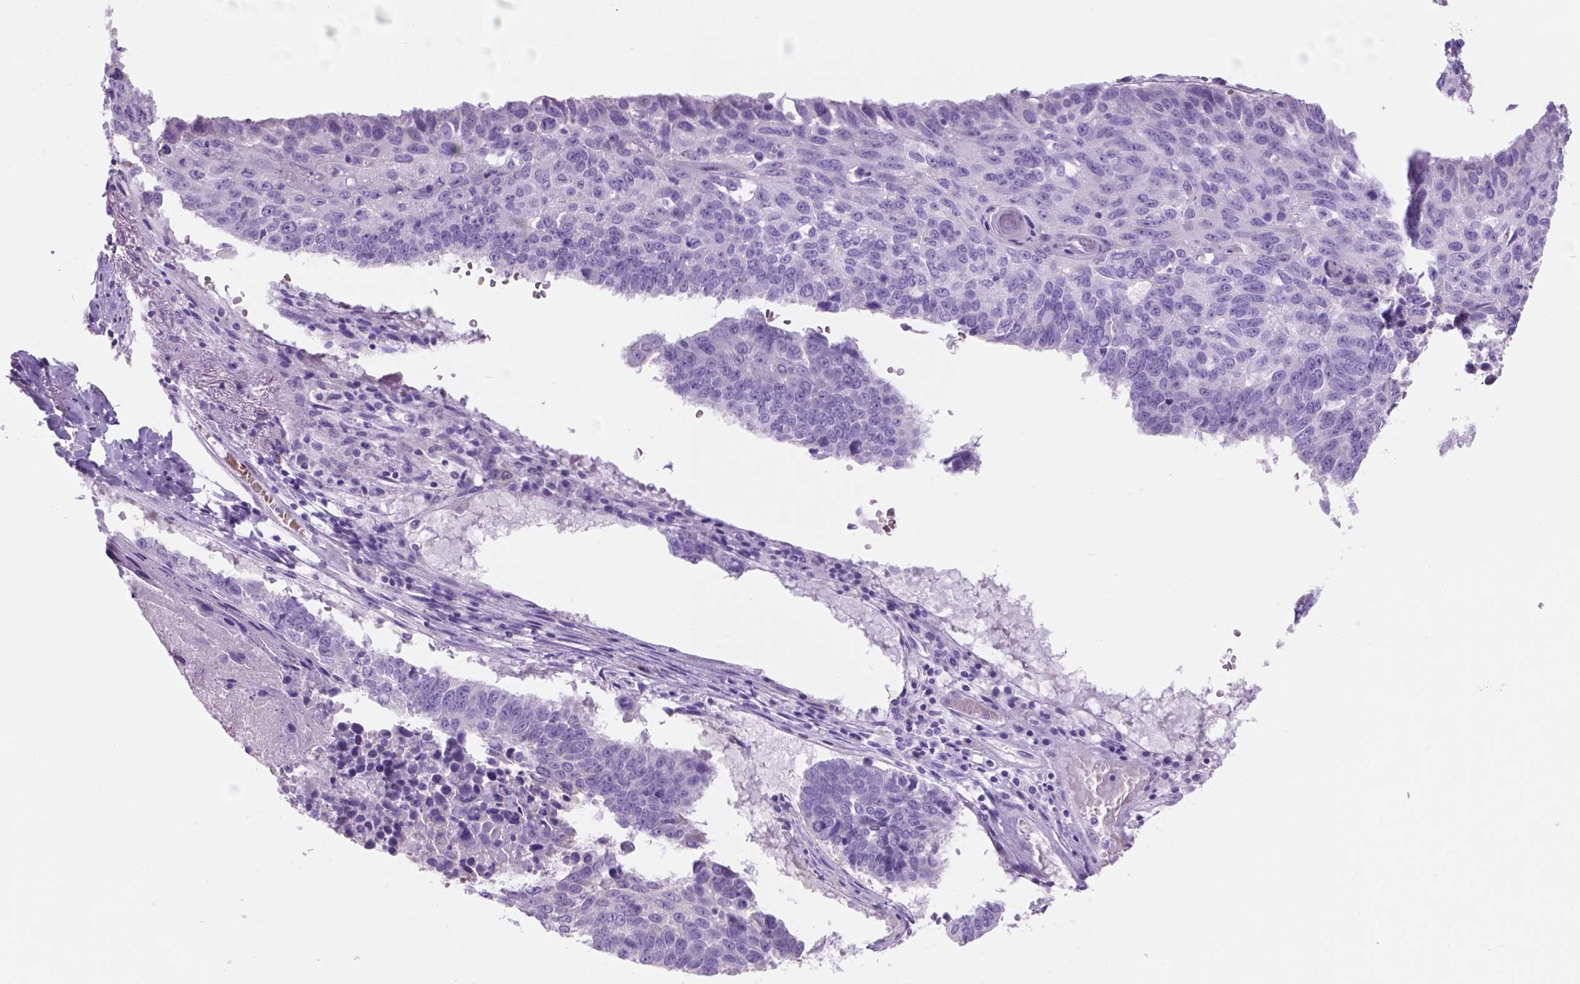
{"staining": {"intensity": "negative", "quantity": "none", "location": "none"}, "tissue": "lung cancer", "cell_type": "Tumor cells", "image_type": "cancer", "snomed": [{"axis": "morphology", "description": "Squamous cell carcinoma, NOS"}, {"axis": "topography", "description": "Lung"}], "caption": "Tumor cells are negative for brown protein staining in squamous cell carcinoma (lung).", "gene": "GRIN2B", "patient": {"sex": "male", "age": 73}}